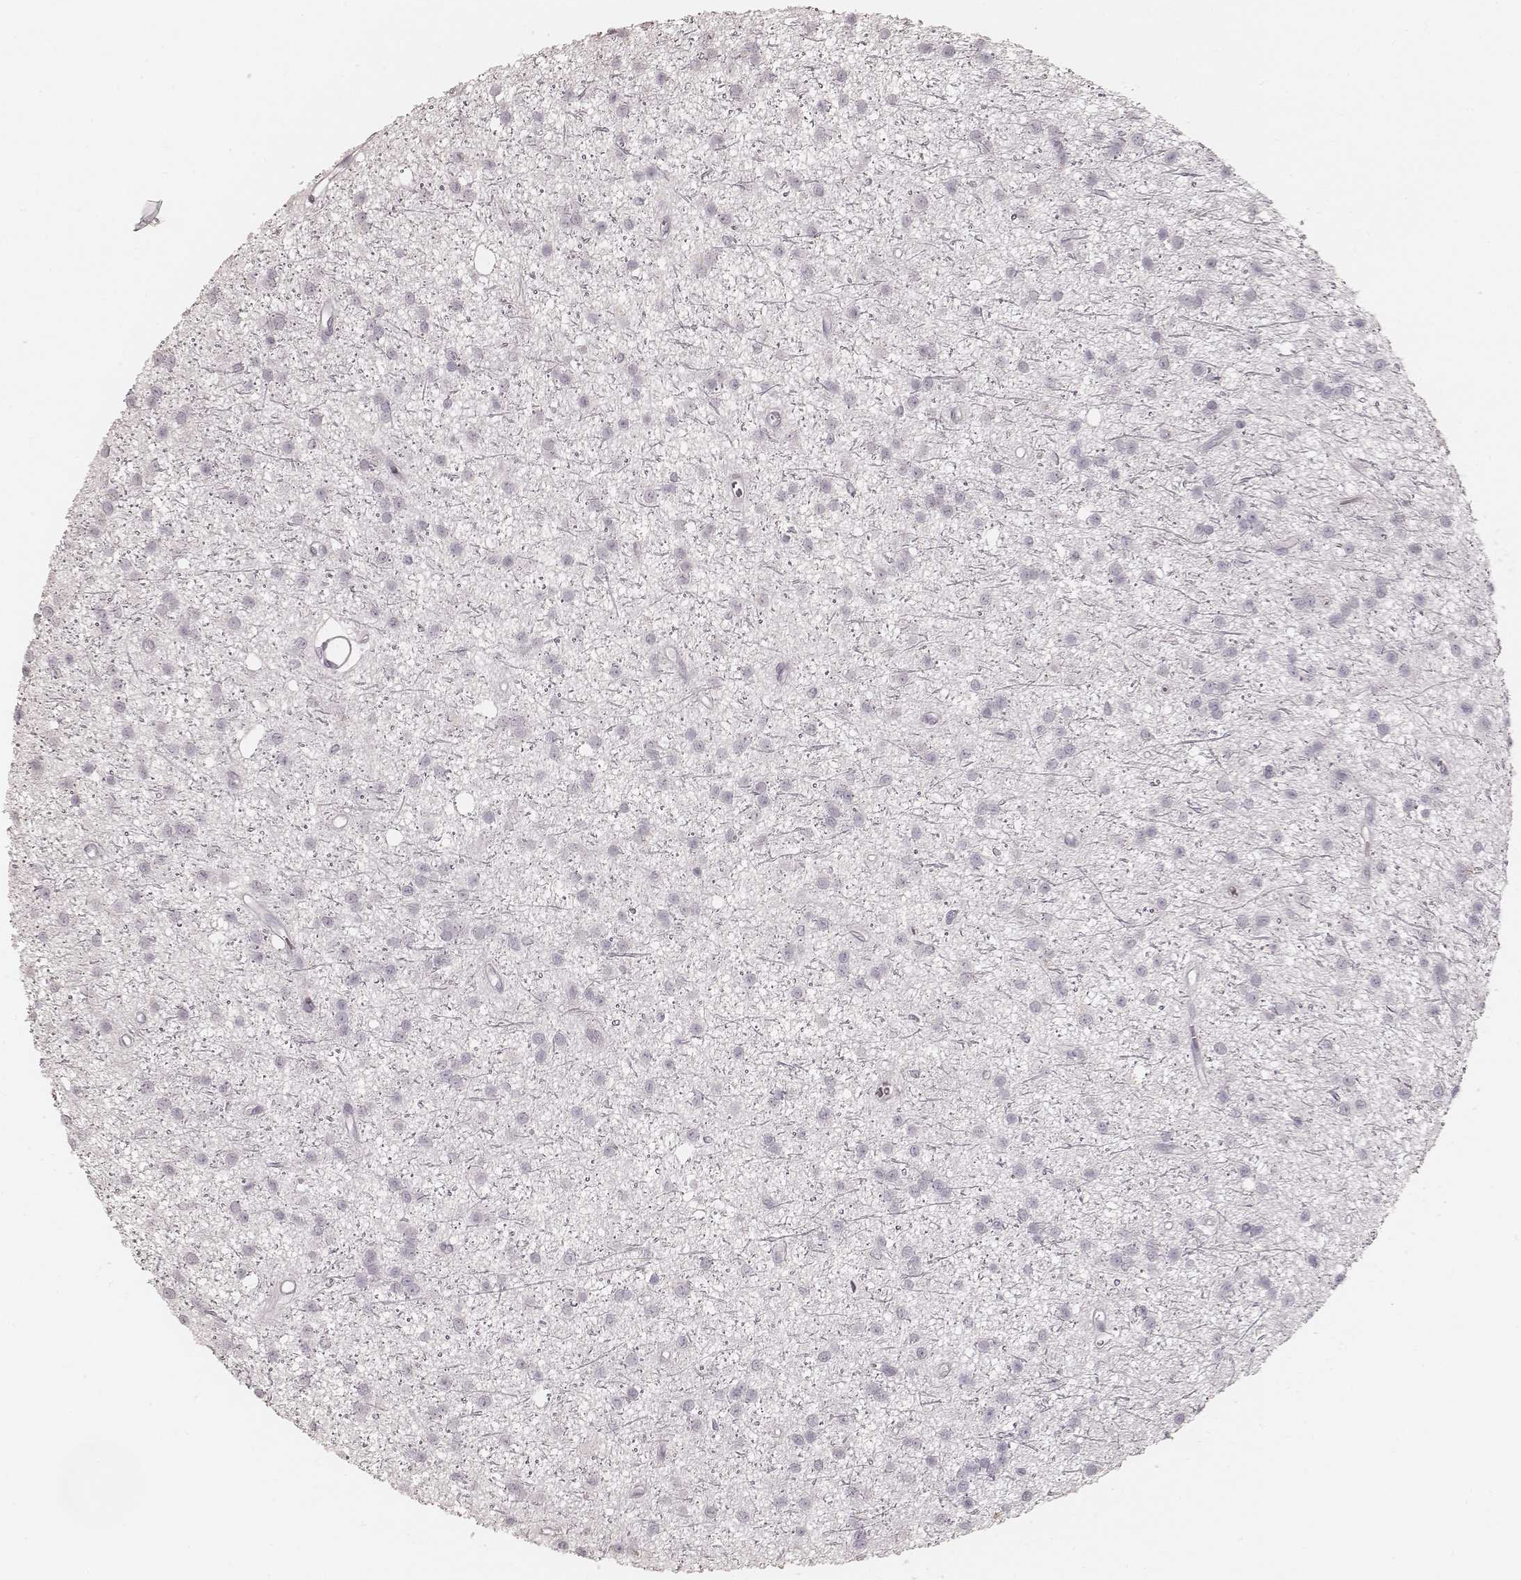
{"staining": {"intensity": "negative", "quantity": "none", "location": "none"}, "tissue": "glioma", "cell_type": "Tumor cells", "image_type": "cancer", "snomed": [{"axis": "morphology", "description": "Glioma, malignant, Low grade"}, {"axis": "topography", "description": "Brain"}], "caption": "DAB immunohistochemical staining of human malignant glioma (low-grade) demonstrates no significant positivity in tumor cells.", "gene": "KRT26", "patient": {"sex": "male", "age": 27}}